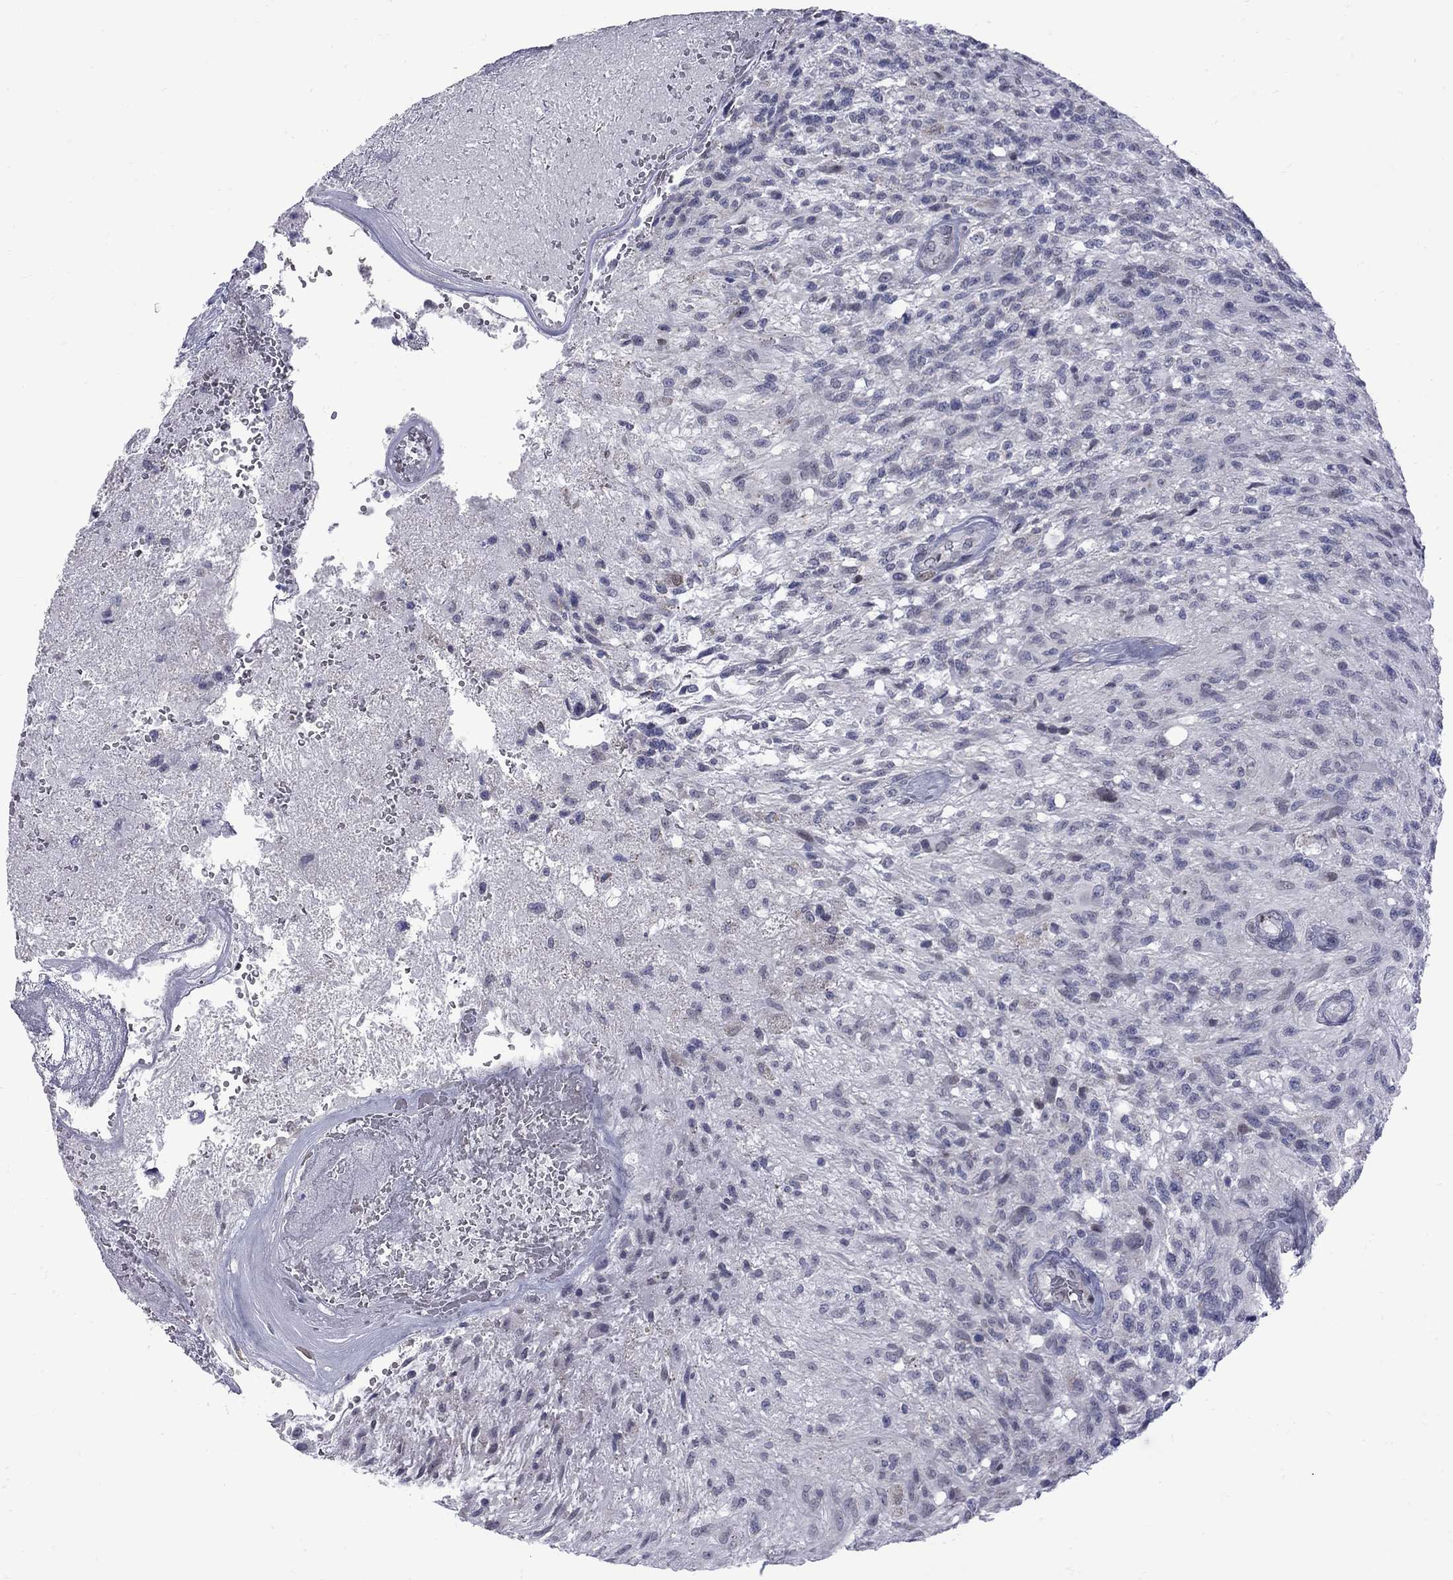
{"staining": {"intensity": "negative", "quantity": "none", "location": "none"}, "tissue": "glioma", "cell_type": "Tumor cells", "image_type": "cancer", "snomed": [{"axis": "morphology", "description": "Glioma, malignant, High grade"}, {"axis": "topography", "description": "Brain"}], "caption": "There is no significant expression in tumor cells of glioma.", "gene": "CLTCL1", "patient": {"sex": "male", "age": 56}}